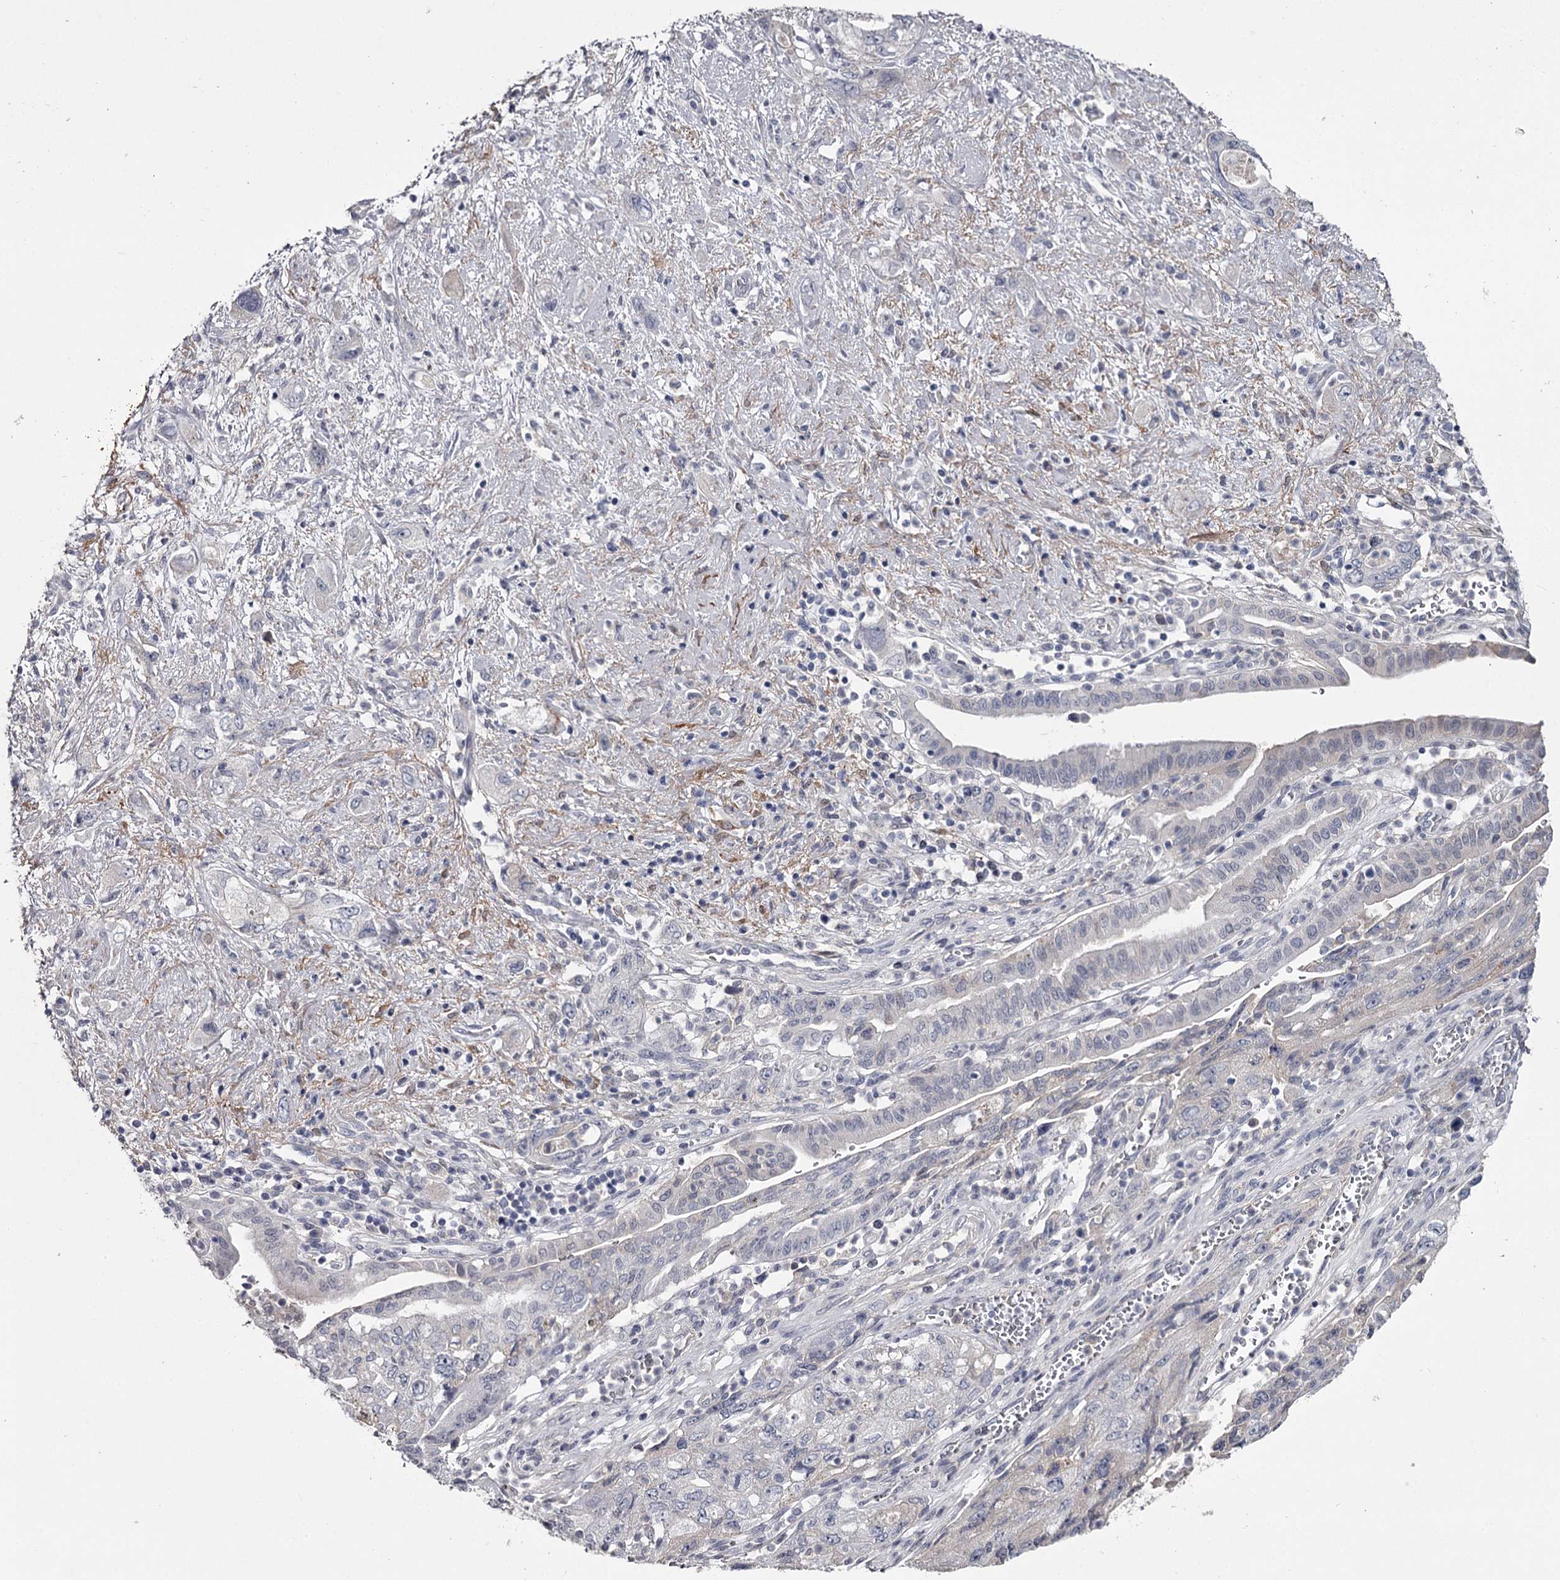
{"staining": {"intensity": "negative", "quantity": "none", "location": "none"}, "tissue": "pancreatic cancer", "cell_type": "Tumor cells", "image_type": "cancer", "snomed": [{"axis": "morphology", "description": "Adenocarcinoma, NOS"}, {"axis": "topography", "description": "Pancreas"}], "caption": "IHC of adenocarcinoma (pancreatic) displays no staining in tumor cells.", "gene": "FDXACB1", "patient": {"sex": "female", "age": 73}}